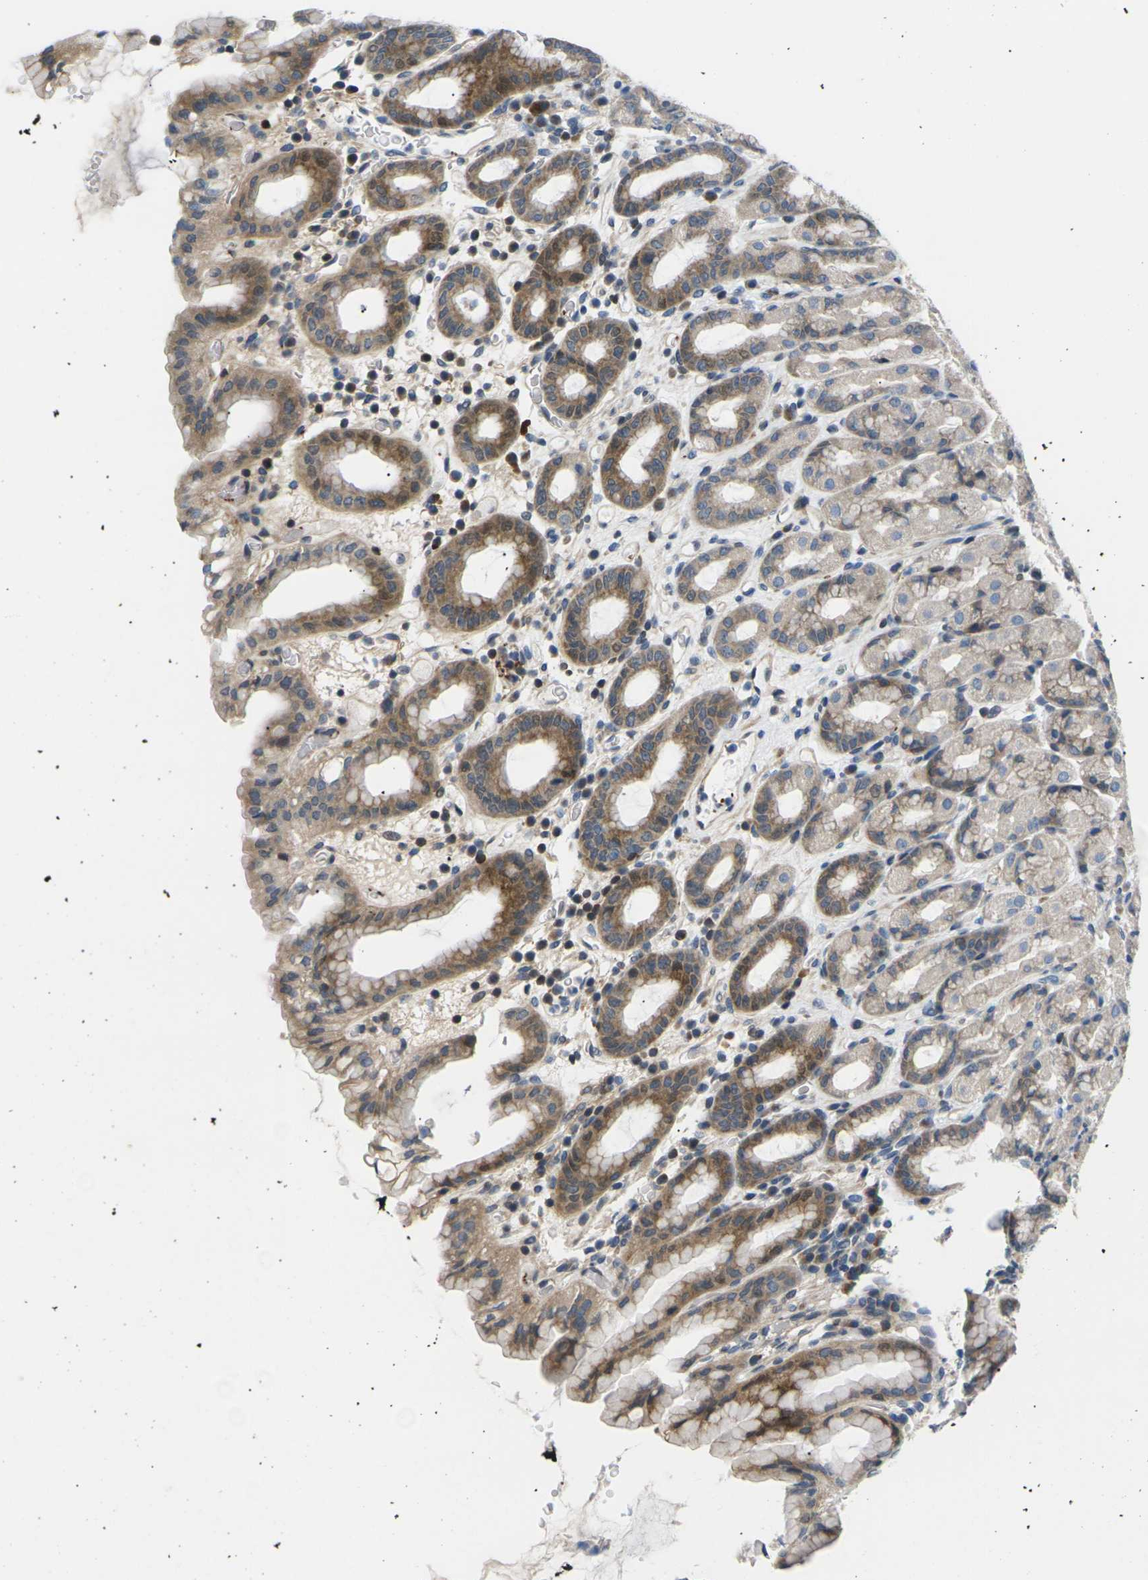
{"staining": {"intensity": "moderate", "quantity": "<25%", "location": "cytoplasmic/membranous"}, "tissue": "stomach", "cell_type": "Glandular cells", "image_type": "normal", "snomed": [{"axis": "morphology", "description": "Normal tissue, NOS"}, {"axis": "topography", "description": "Stomach, upper"}], "caption": "This histopathology image demonstrates immunohistochemistry (IHC) staining of normal human stomach, with low moderate cytoplasmic/membranous positivity in approximately <25% of glandular cells.", "gene": "RPS6KA3", "patient": {"sex": "male", "age": 68}}